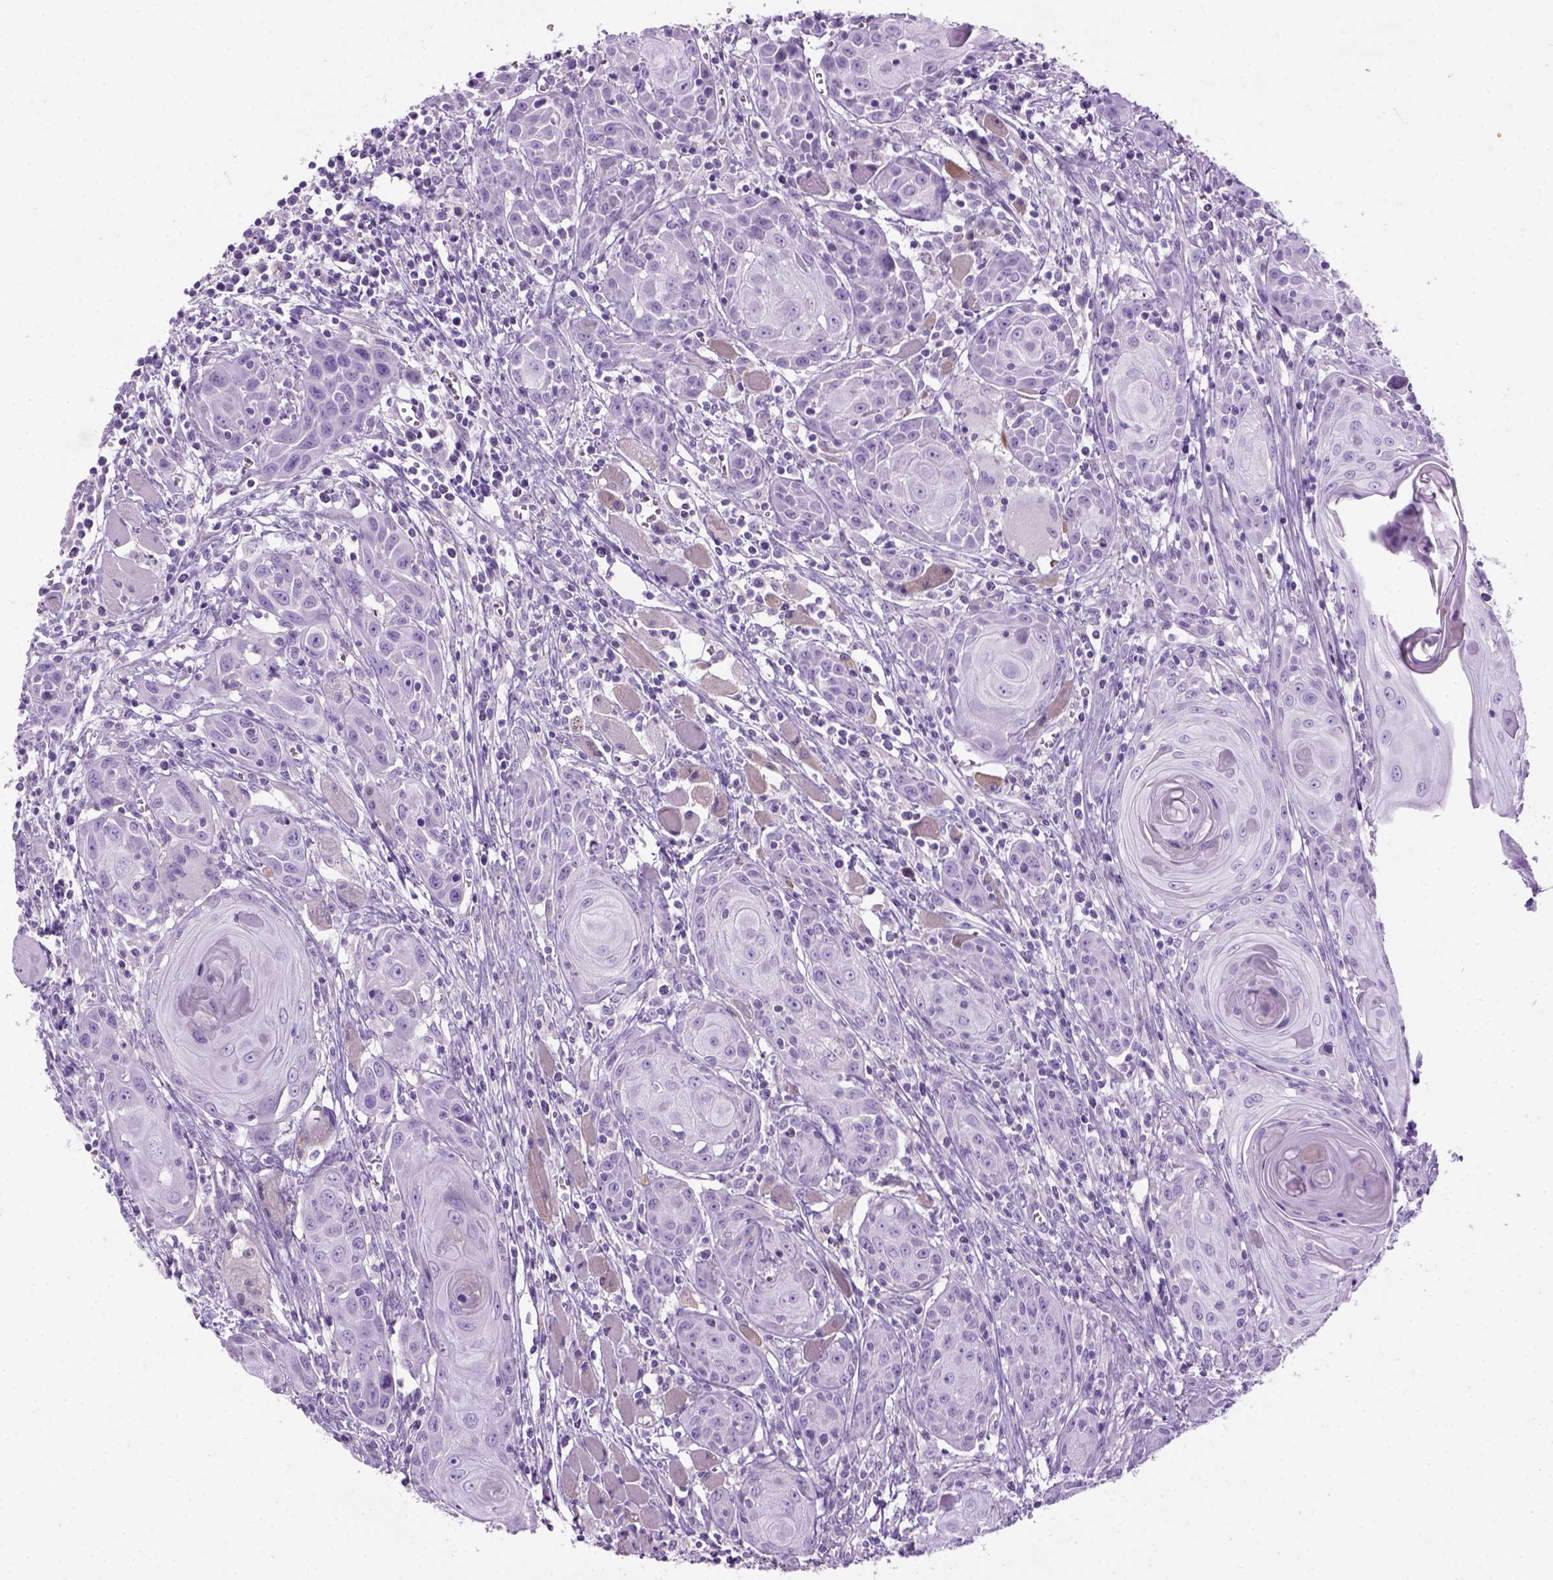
{"staining": {"intensity": "negative", "quantity": "none", "location": "none"}, "tissue": "head and neck cancer", "cell_type": "Tumor cells", "image_type": "cancer", "snomed": [{"axis": "morphology", "description": "Squamous cell carcinoma, NOS"}, {"axis": "topography", "description": "Head-Neck"}], "caption": "A high-resolution micrograph shows immunohistochemistry (IHC) staining of head and neck cancer, which shows no significant staining in tumor cells. (DAB (3,3'-diaminobenzidine) immunohistochemistry visualized using brightfield microscopy, high magnification).", "gene": "GABRB2", "patient": {"sex": "female", "age": 80}}